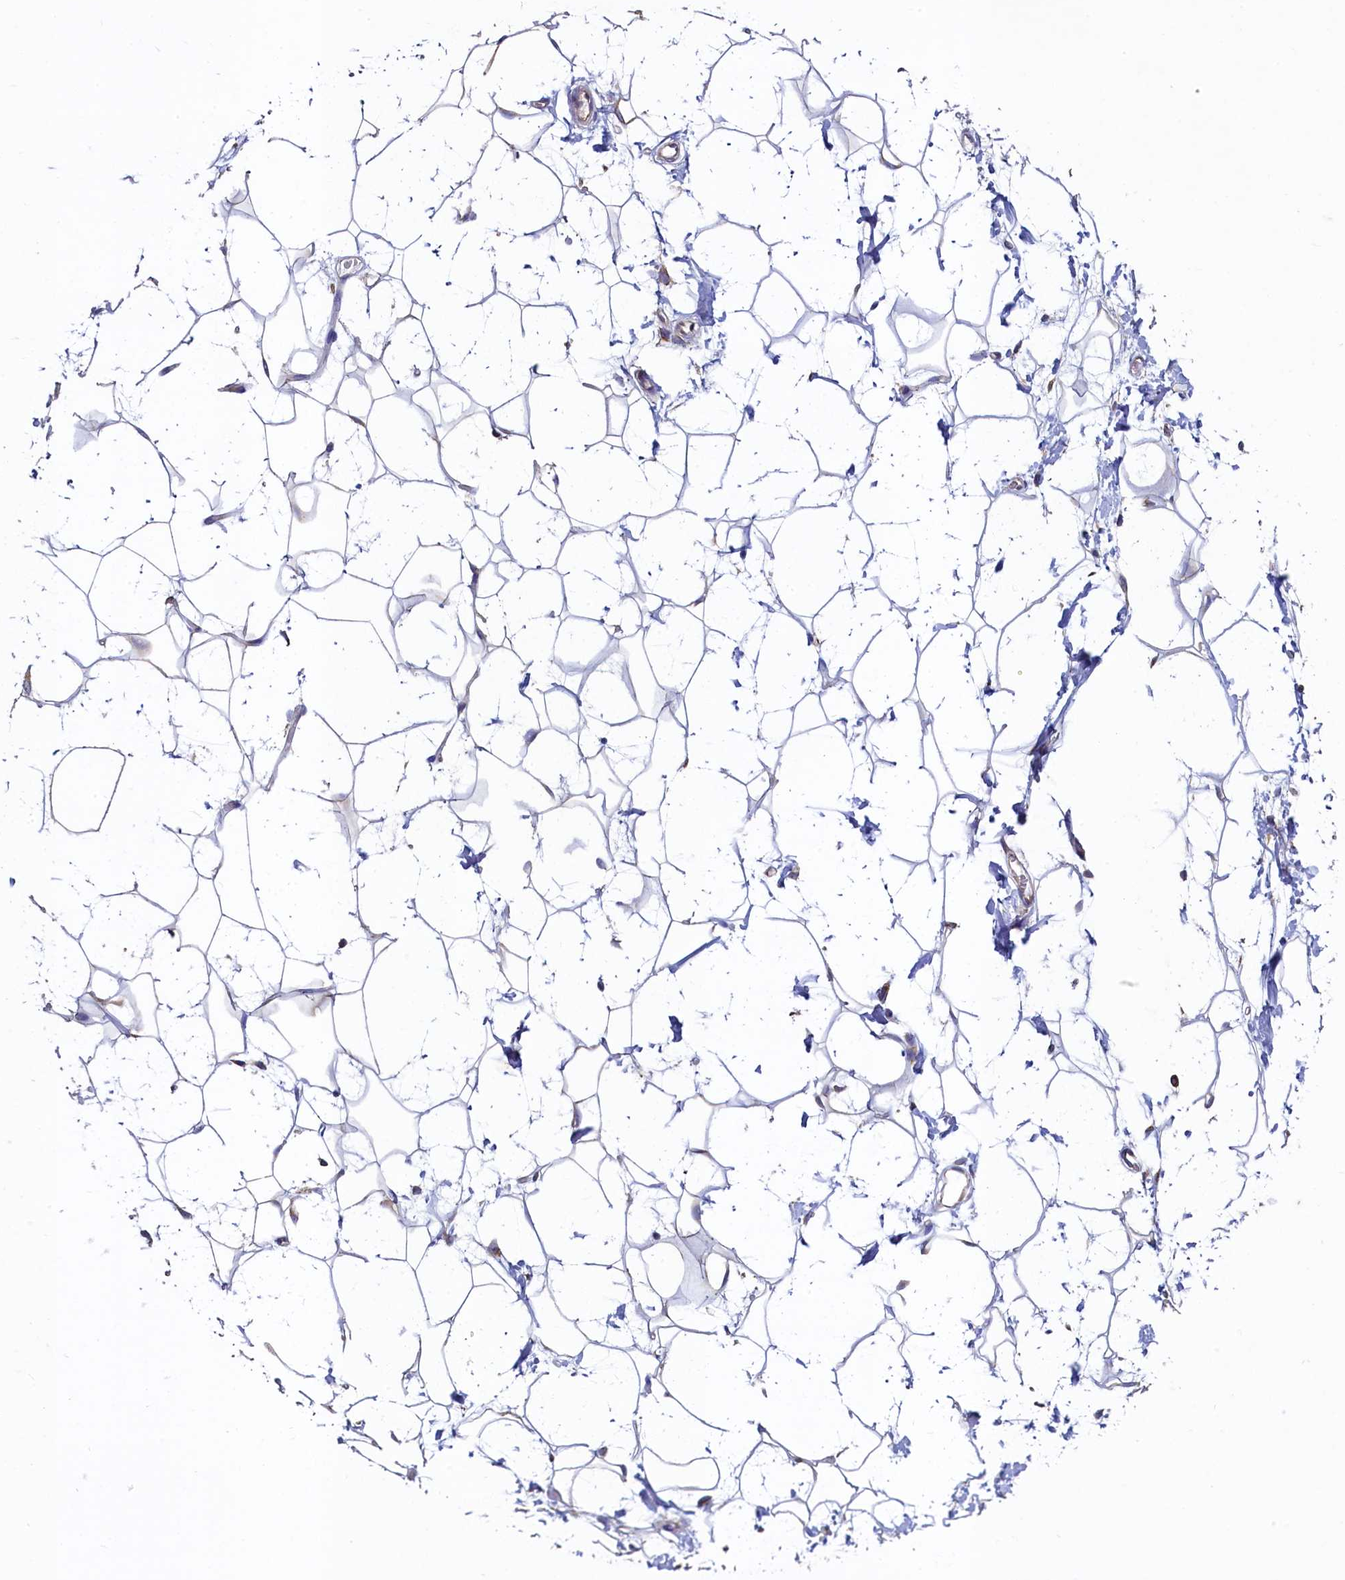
{"staining": {"intensity": "negative", "quantity": "none", "location": "none"}, "tissue": "adipose tissue", "cell_type": "Adipocytes", "image_type": "normal", "snomed": [{"axis": "morphology", "description": "Normal tissue, NOS"}, {"axis": "topography", "description": "Breast"}], "caption": "Immunohistochemical staining of normal human adipose tissue exhibits no significant expression in adipocytes.", "gene": "SPATA2L", "patient": {"sex": "female", "age": 26}}